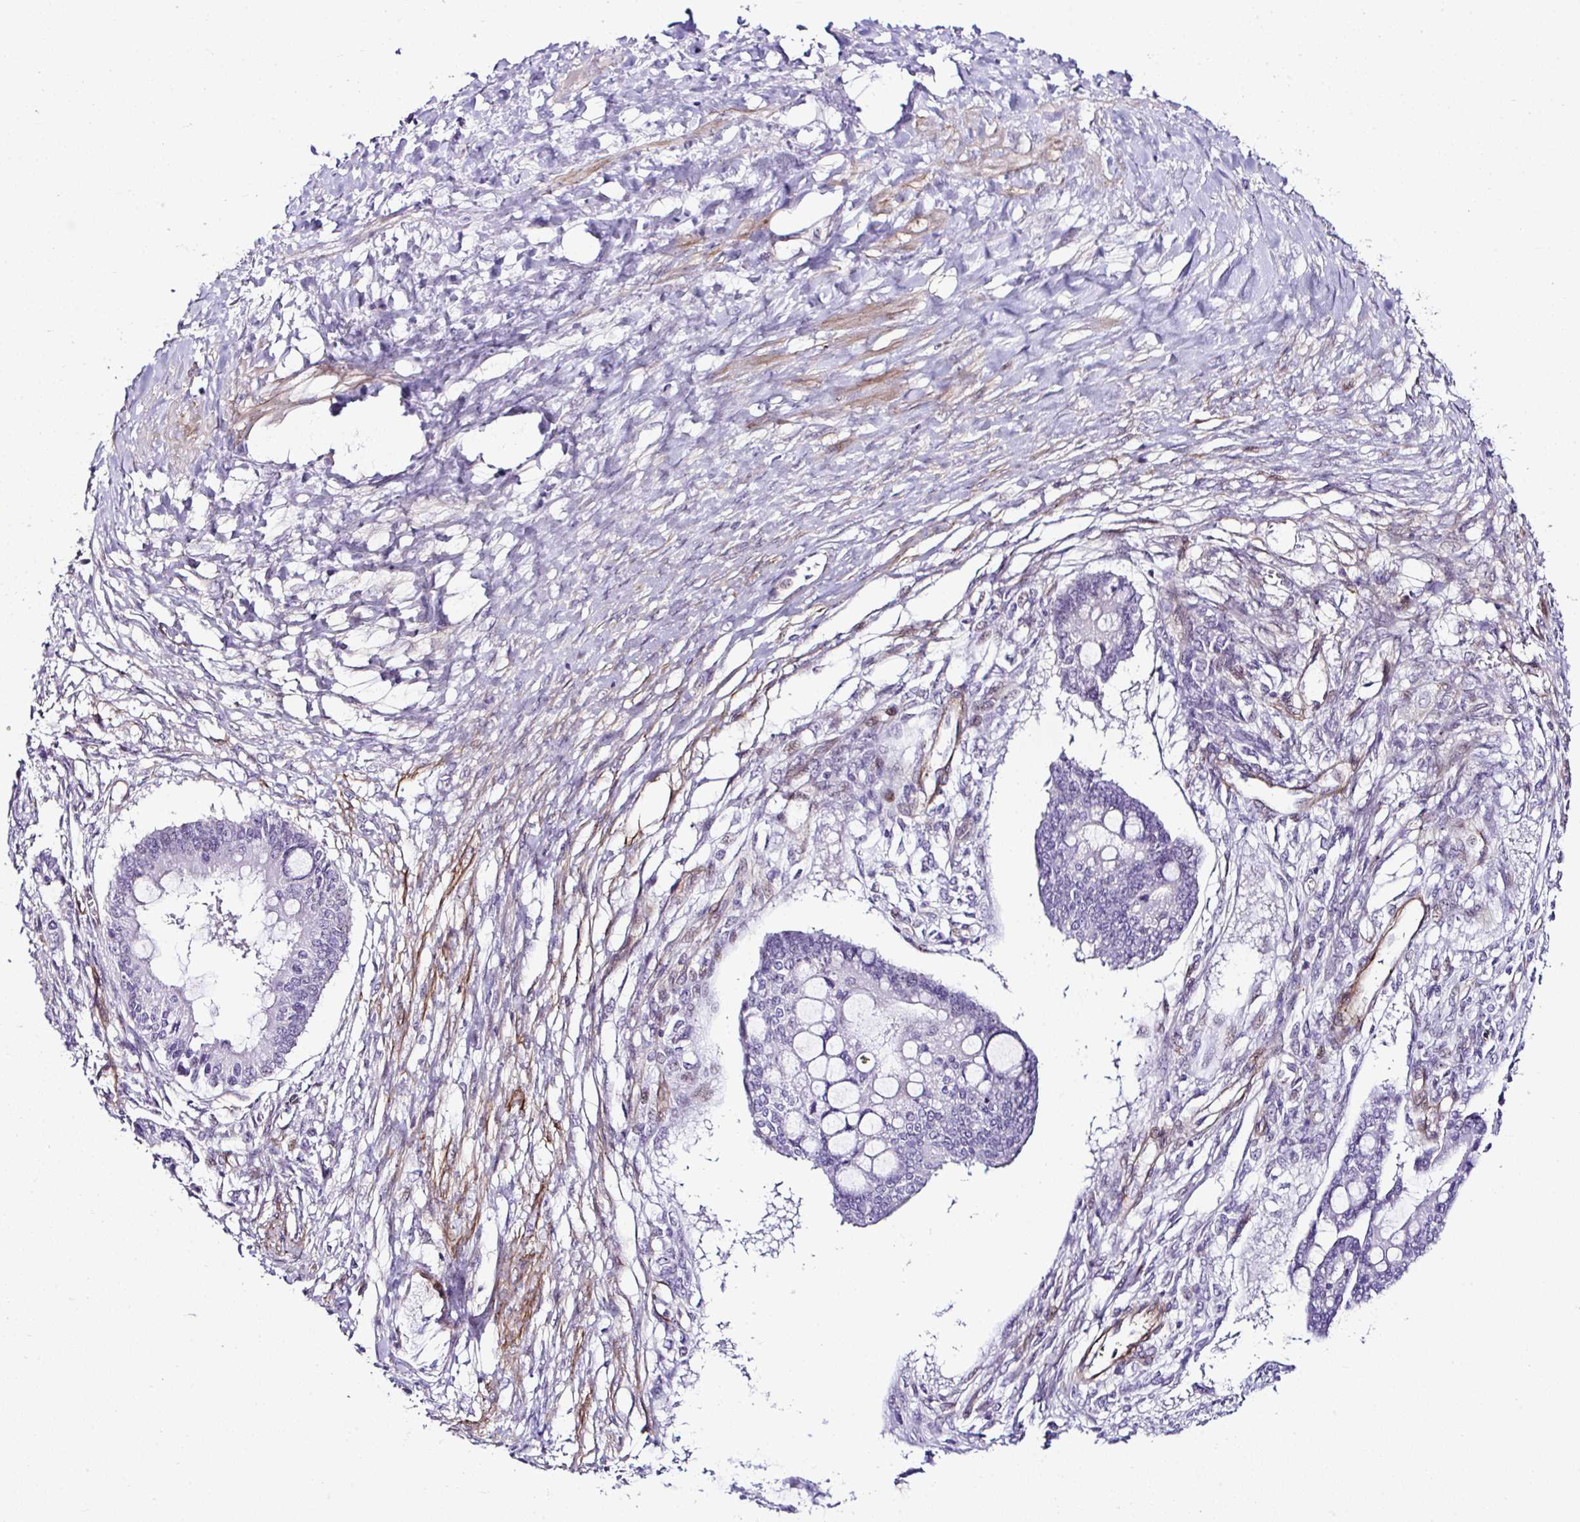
{"staining": {"intensity": "negative", "quantity": "none", "location": "none"}, "tissue": "ovarian cancer", "cell_type": "Tumor cells", "image_type": "cancer", "snomed": [{"axis": "morphology", "description": "Cystadenocarcinoma, mucinous, NOS"}, {"axis": "topography", "description": "Ovary"}], "caption": "High power microscopy histopathology image of an immunohistochemistry image of ovarian cancer (mucinous cystadenocarcinoma), revealing no significant expression in tumor cells.", "gene": "FBXO34", "patient": {"sex": "female", "age": 73}}